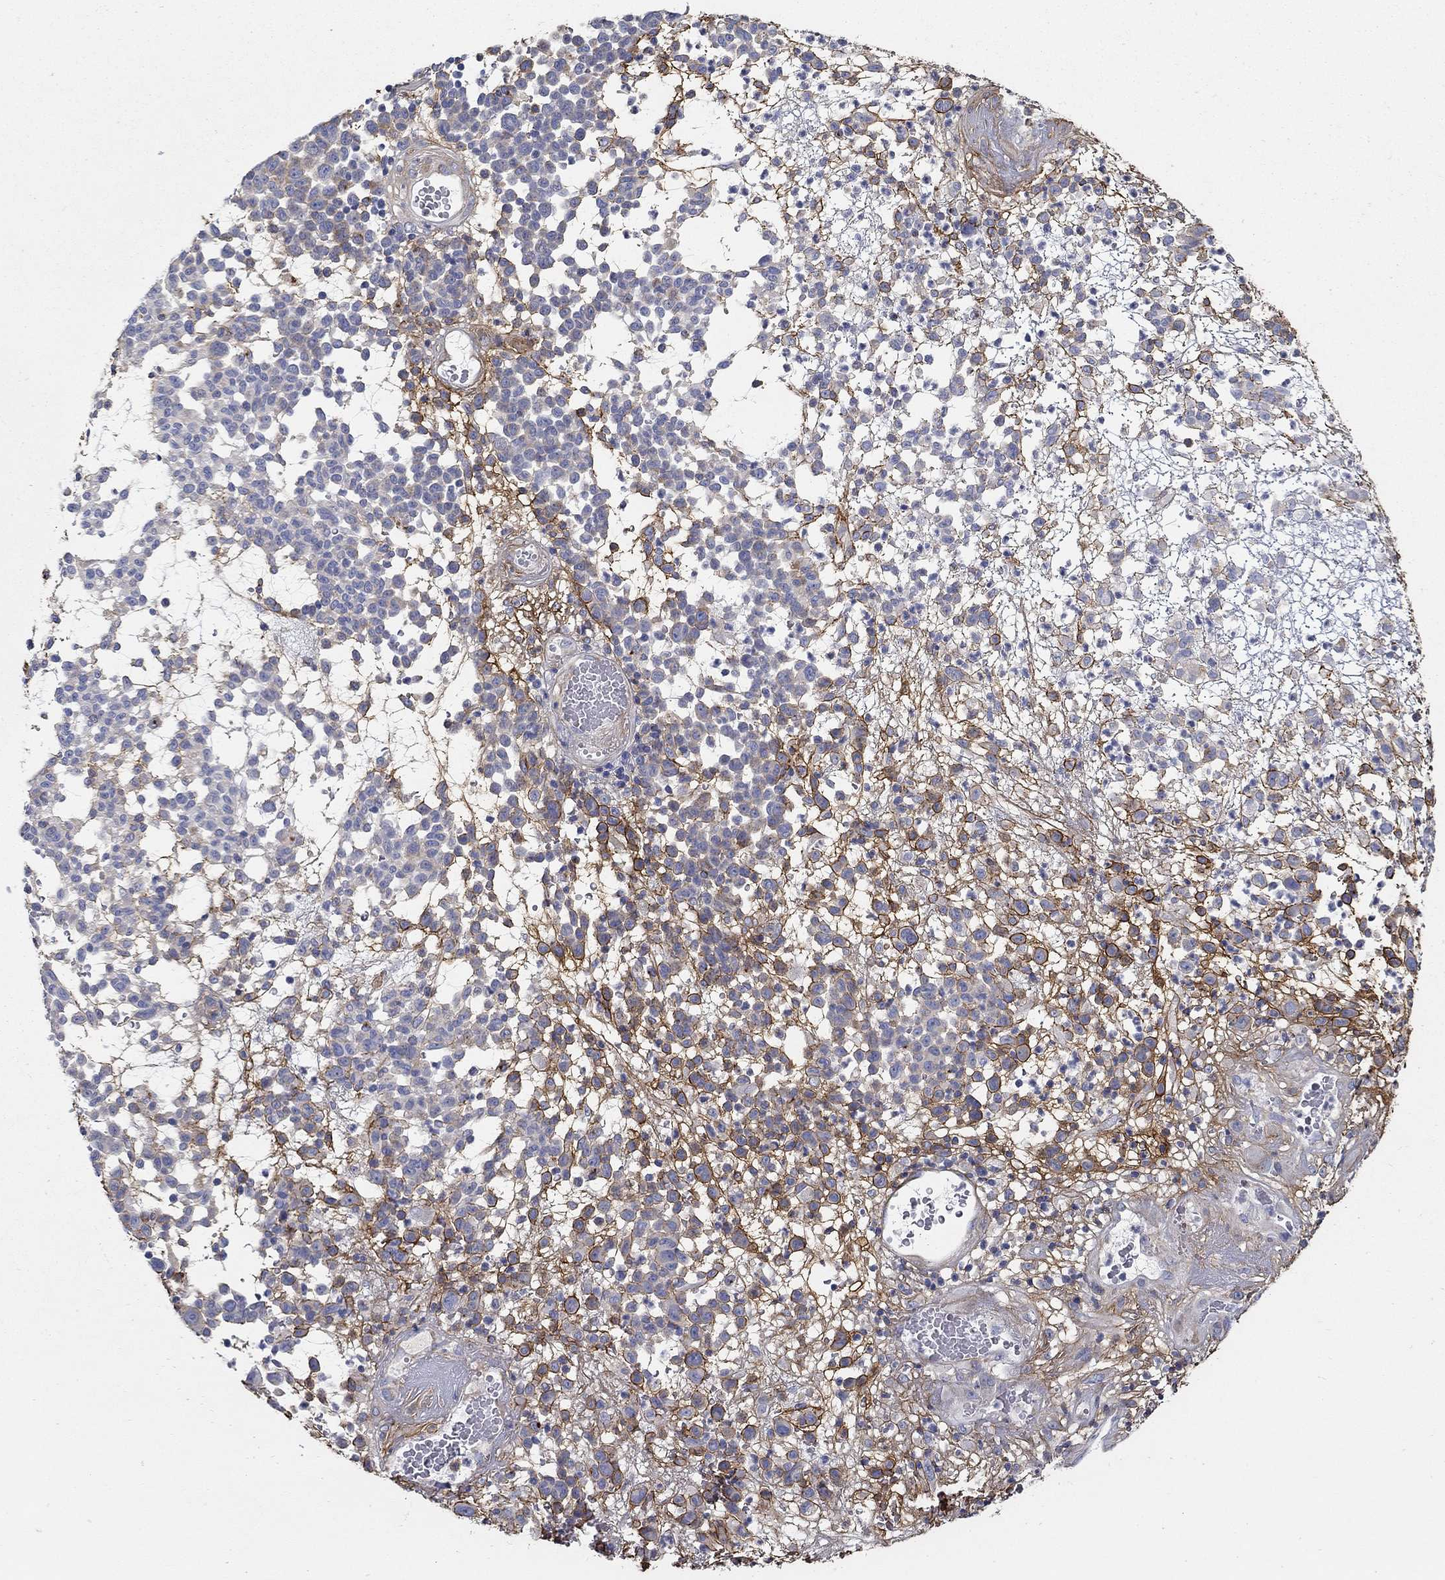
{"staining": {"intensity": "strong", "quantity": "<25%", "location": "cytoplasmic/membranous"}, "tissue": "melanoma", "cell_type": "Tumor cells", "image_type": "cancer", "snomed": [{"axis": "morphology", "description": "Malignant melanoma, NOS"}, {"axis": "topography", "description": "Skin"}], "caption": "This micrograph demonstrates melanoma stained with IHC to label a protein in brown. The cytoplasmic/membranous of tumor cells show strong positivity for the protein. Nuclei are counter-stained blue.", "gene": "TGFBI", "patient": {"sex": "male", "age": 59}}